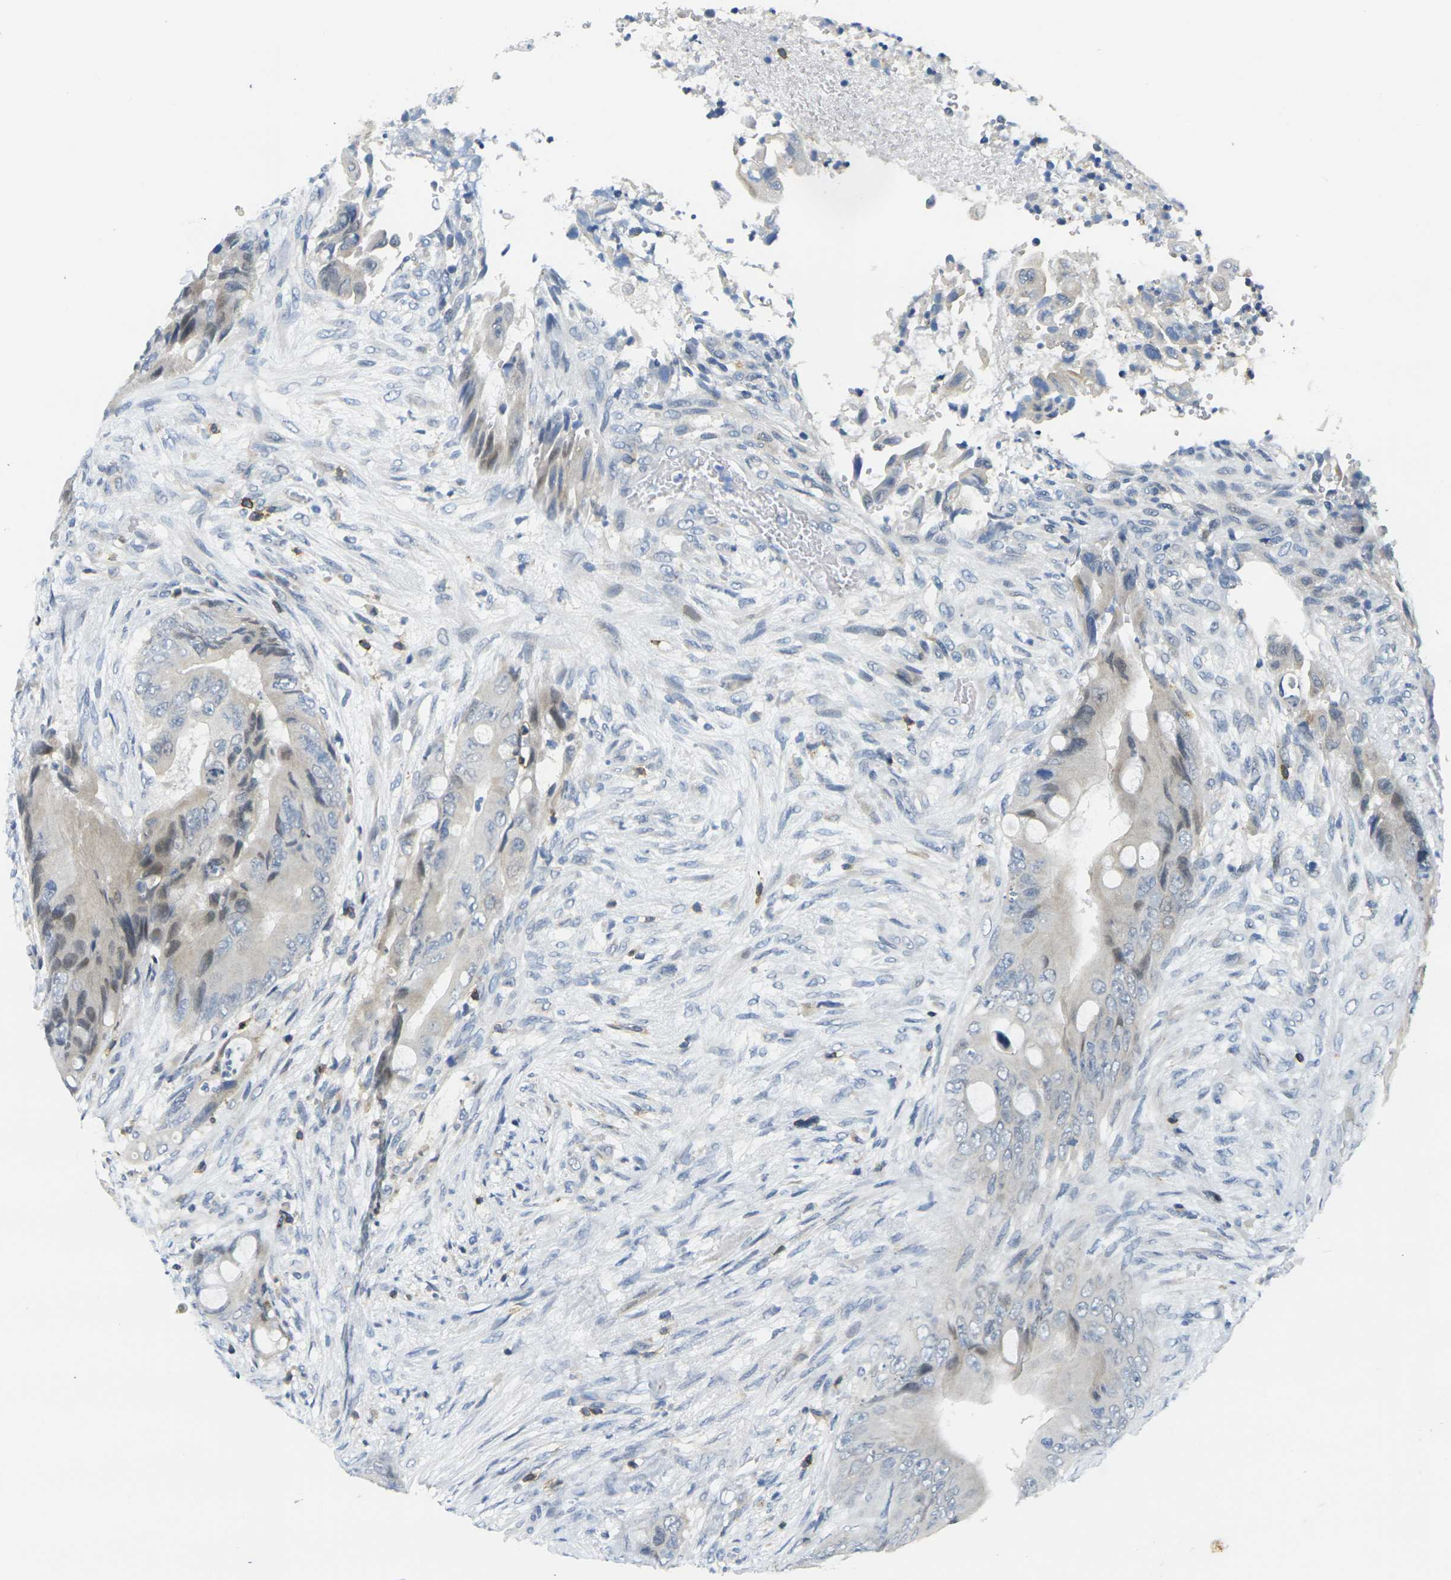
{"staining": {"intensity": "weak", "quantity": "<25%", "location": "cytoplasmic/membranous"}, "tissue": "colorectal cancer", "cell_type": "Tumor cells", "image_type": "cancer", "snomed": [{"axis": "morphology", "description": "Adenocarcinoma, NOS"}, {"axis": "topography", "description": "Rectum"}], "caption": "Colorectal cancer stained for a protein using immunohistochemistry exhibits no staining tumor cells.", "gene": "CD3D", "patient": {"sex": "female", "age": 77}}